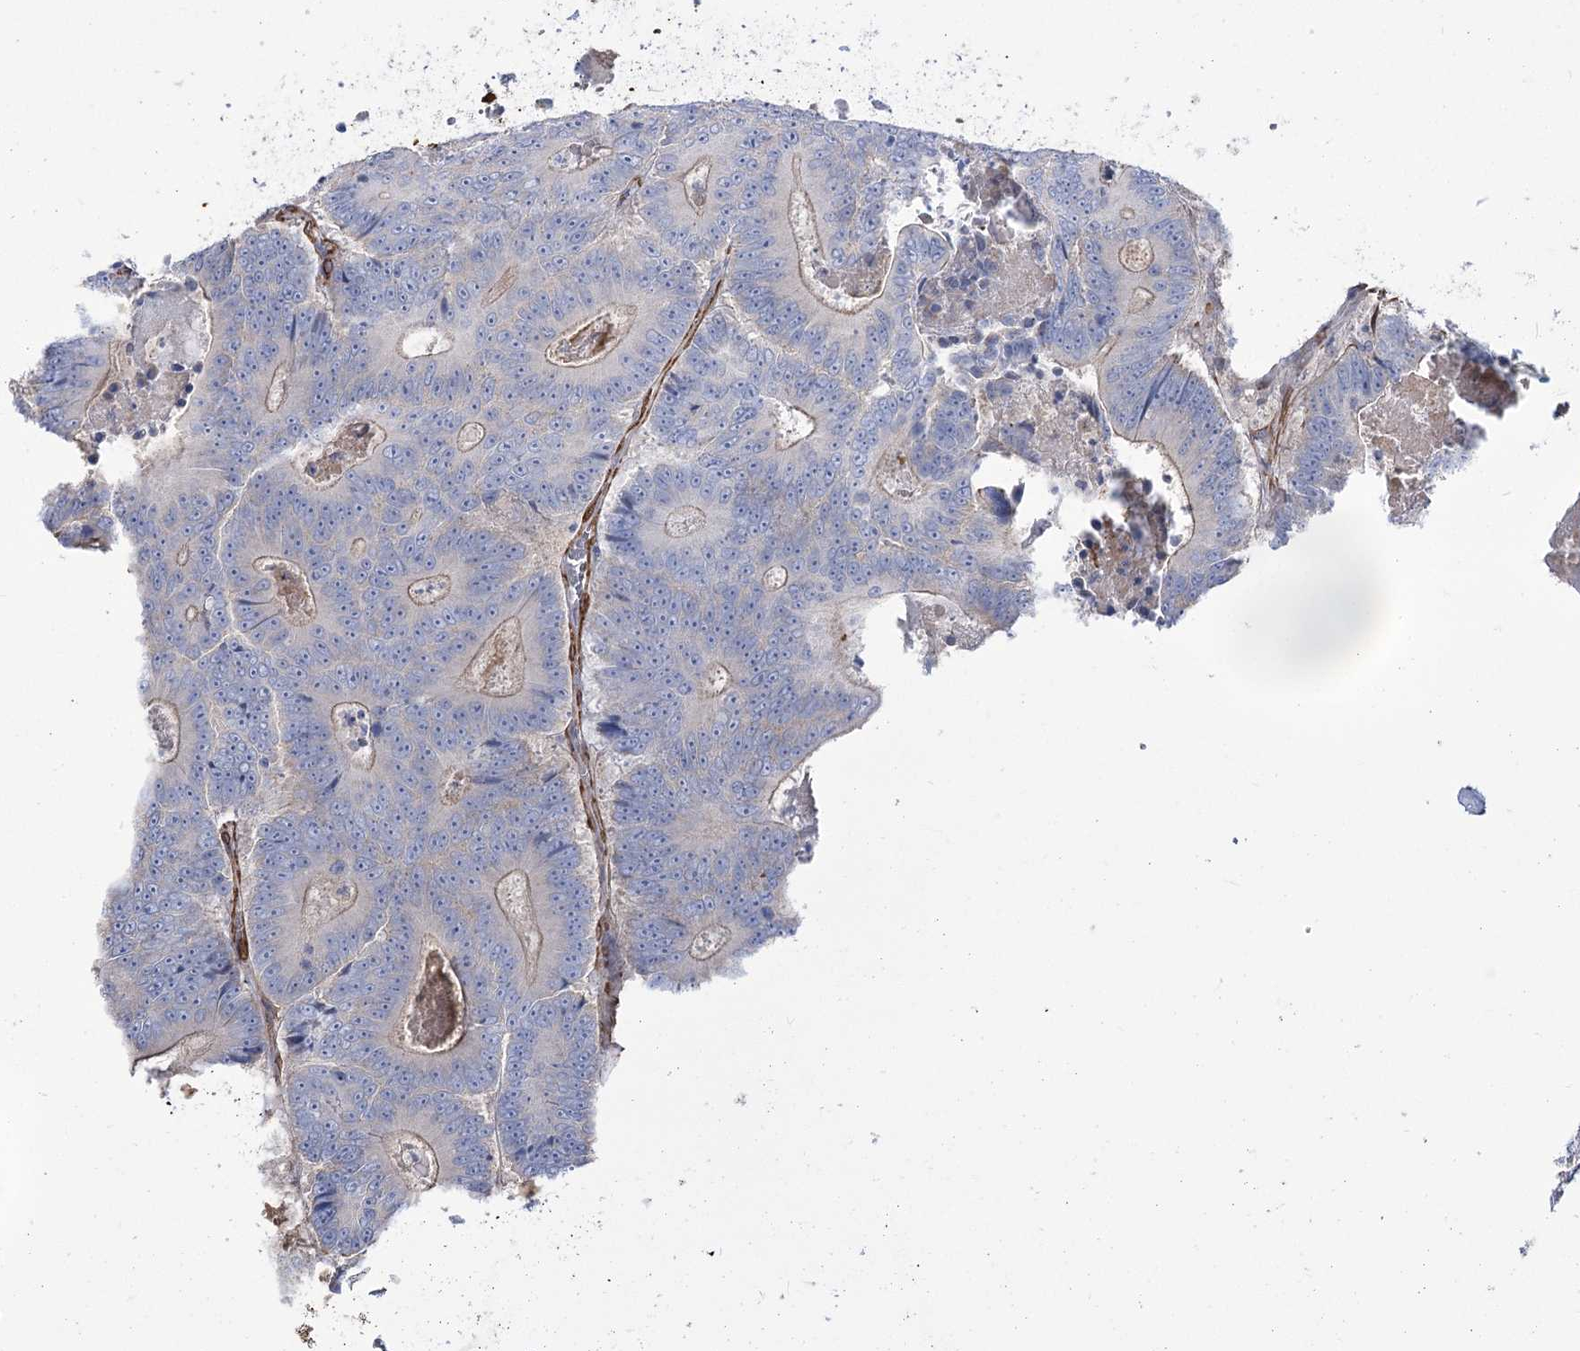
{"staining": {"intensity": "weak", "quantity": "<25%", "location": "cytoplasmic/membranous"}, "tissue": "colorectal cancer", "cell_type": "Tumor cells", "image_type": "cancer", "snomed": [{"axis": "morphology", "description": "Adenocarcinoma, NOS"}, {"axis": "topography", "description": "Colon"}], "caption": "Photomicrograph shows no significant protein staining in tumor cells of colorectal cancer.", "gene": "WASHC3", "patient": {"sex": "male", "age": 83}}